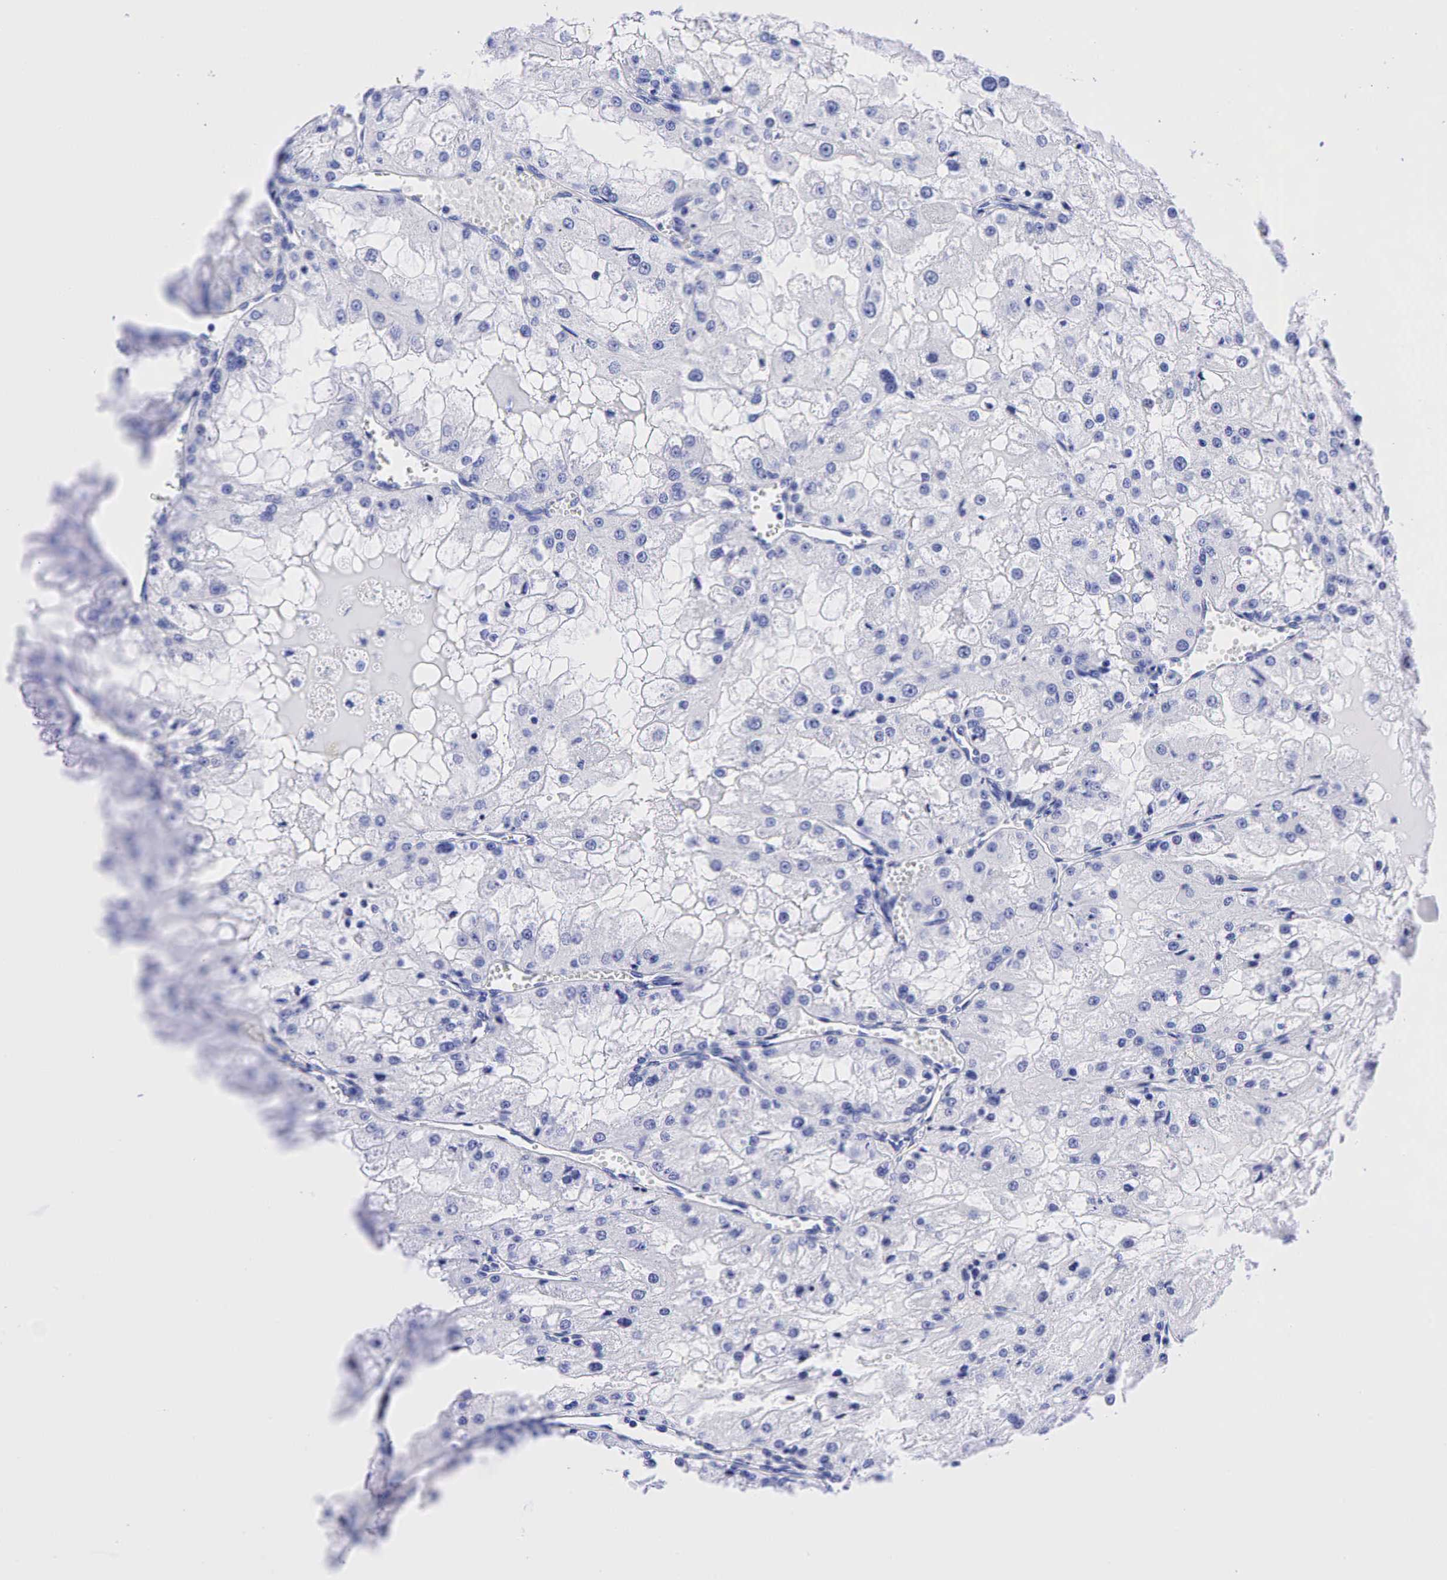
{"staining": {"intensity": "negative", "quantity": "none", "location": "none"}, "tissue": "renal cancer", "cell_type": "Tumor cells", "image_type": "cancer", "snomed": [{"axis": "morphology", "description": "Adenocarcinoma, NOS"}, {"axis": "topography", "description": "Kidney"}], "caption": "IHC micrograph of human adenocarcinoma (renal) stained for a protein (brown), which reveals no staining in tumor cells. Brightfield microscopy of immunohistochemistry stained with DAB (3,3'-diaminobenzidine) (brown) and hematoxylin (blue), captured at high magnification.", "gene": "CHGA", "patient": {"sex": "female", "age": 74}}